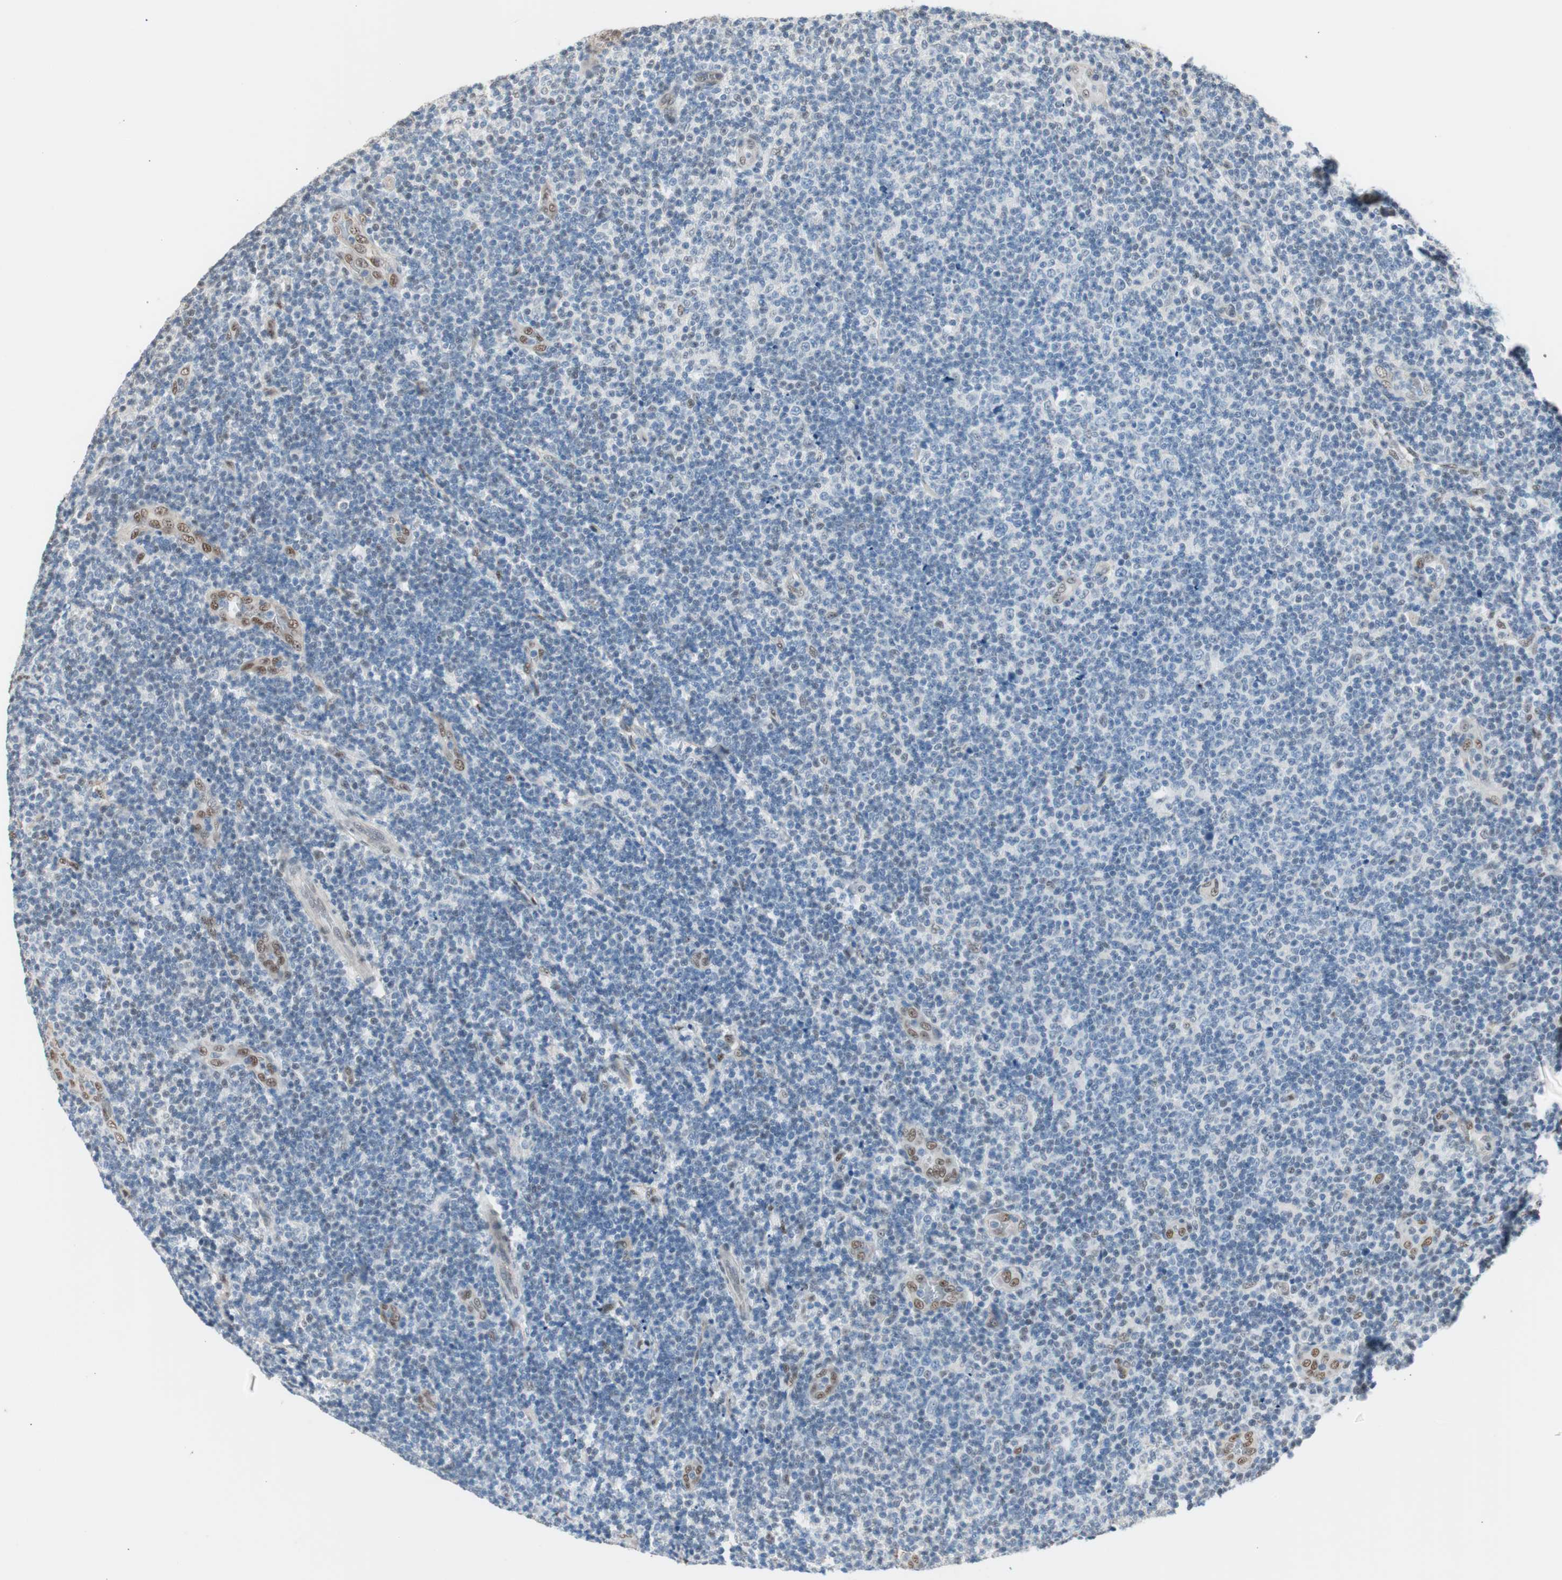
{"staining": {"intensity": "weak", "quantity": "<25%", "location": "nuclear"}, "tissue": "lymphoma", "cell_type": "Tumor cells", "image_type": "cancer", "snomed": [{"axis": "morphology", "description": "Malignant lymphoma, non-Hodgkin's type, Low grade"}, {"axis": "topography", "description": "Lymph node"}], "caption": "Tumor cells are negative for protein expression in human lymphoma. The staining is performed using DAB brown chromogen with nuclei counter-stained in using hematoxylin.", "gene": "PML", "patient": {"sex": "male", "age": 83}}